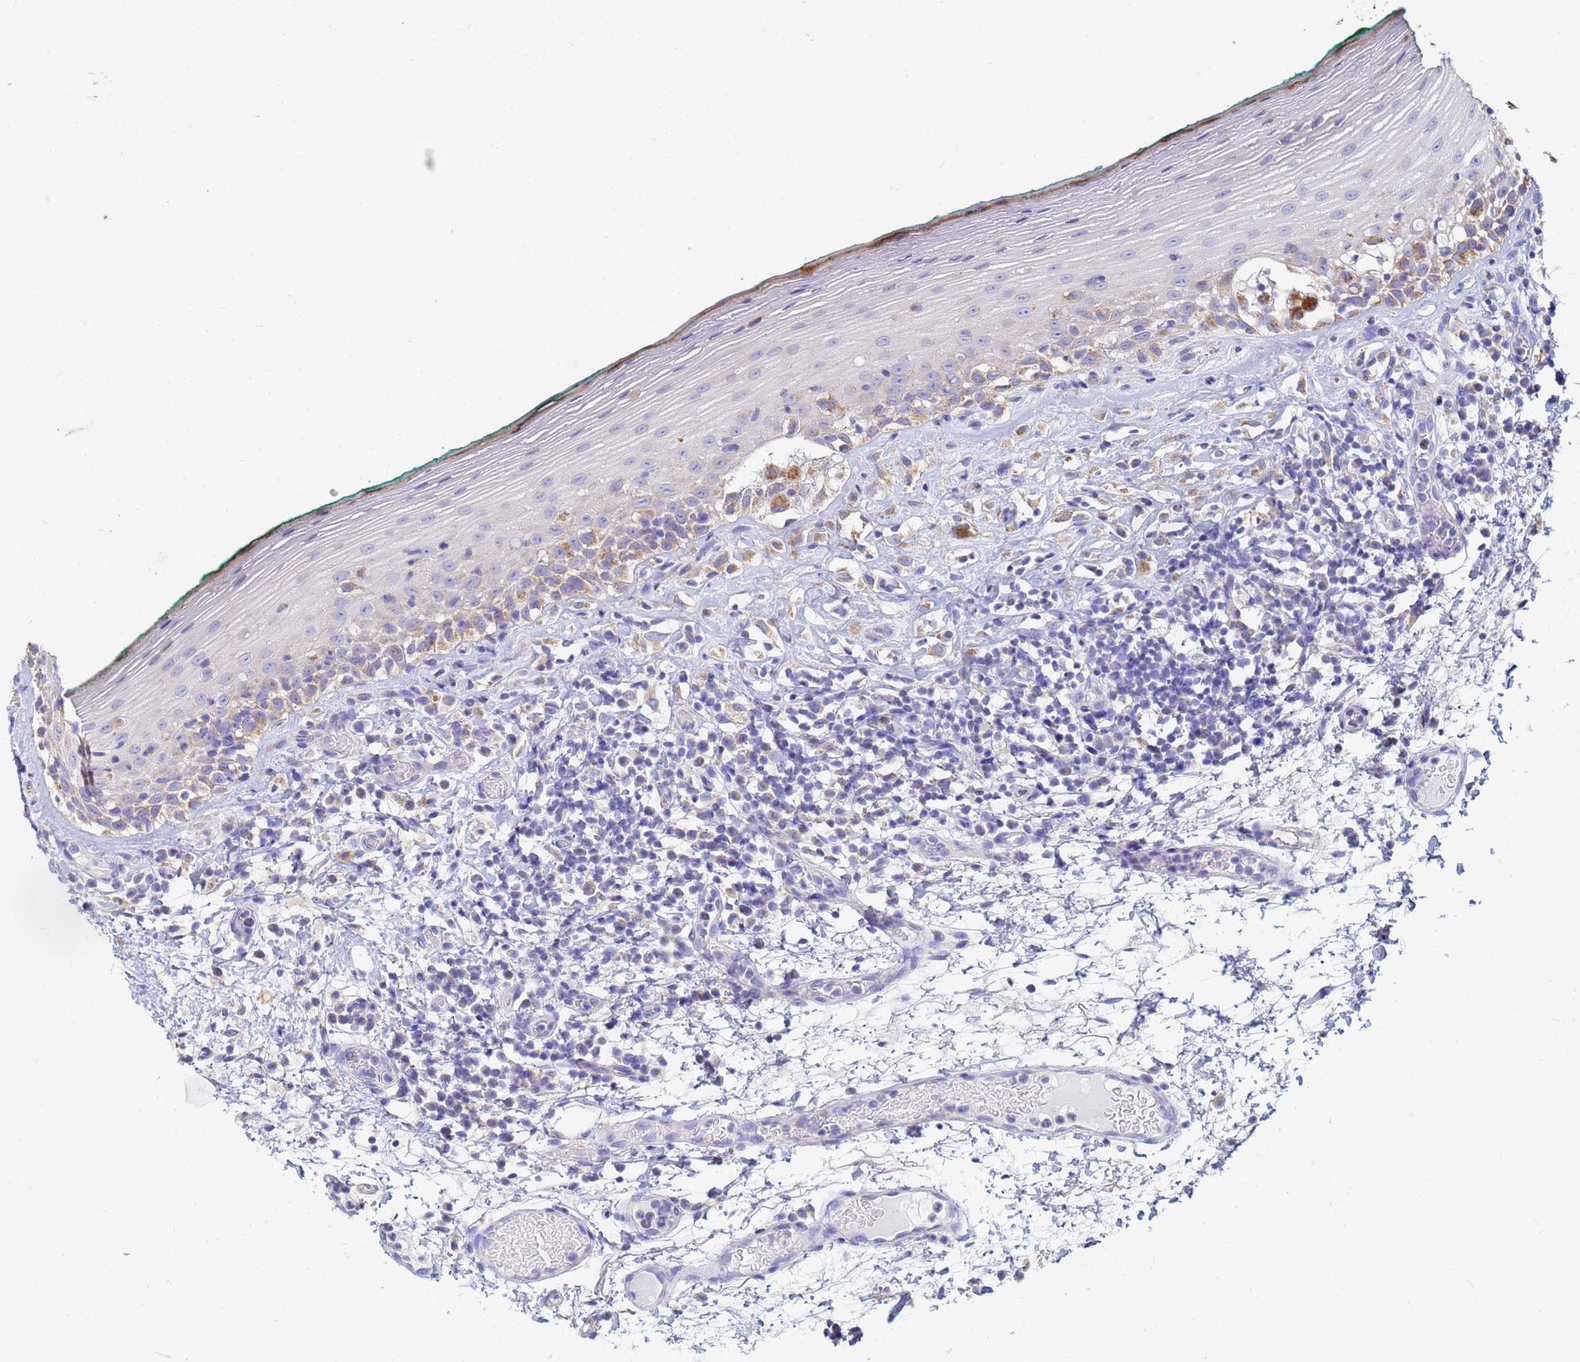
{"staining": {"intensity": "moderate", "quantity": "25%-75%", "location": "cytoplasmic/membranous"}, "tissue": "oral mucosa", "cell_type": "Squamous epithelial cells", "image_type": "normal", "snomed": [{"axis": "morphology", "description": "Normal tissue, NOS"}, {"axis": "topography", "description": "Oral tissue"}], "caption": "The image exhibits a brown stain indicating the presence of a protein in the cytoplasmic/membranous of squamous epithelial cells in oral mucosa.", "gene": "UQCRHL", "patient": {"sex": "female", "age": 83}}